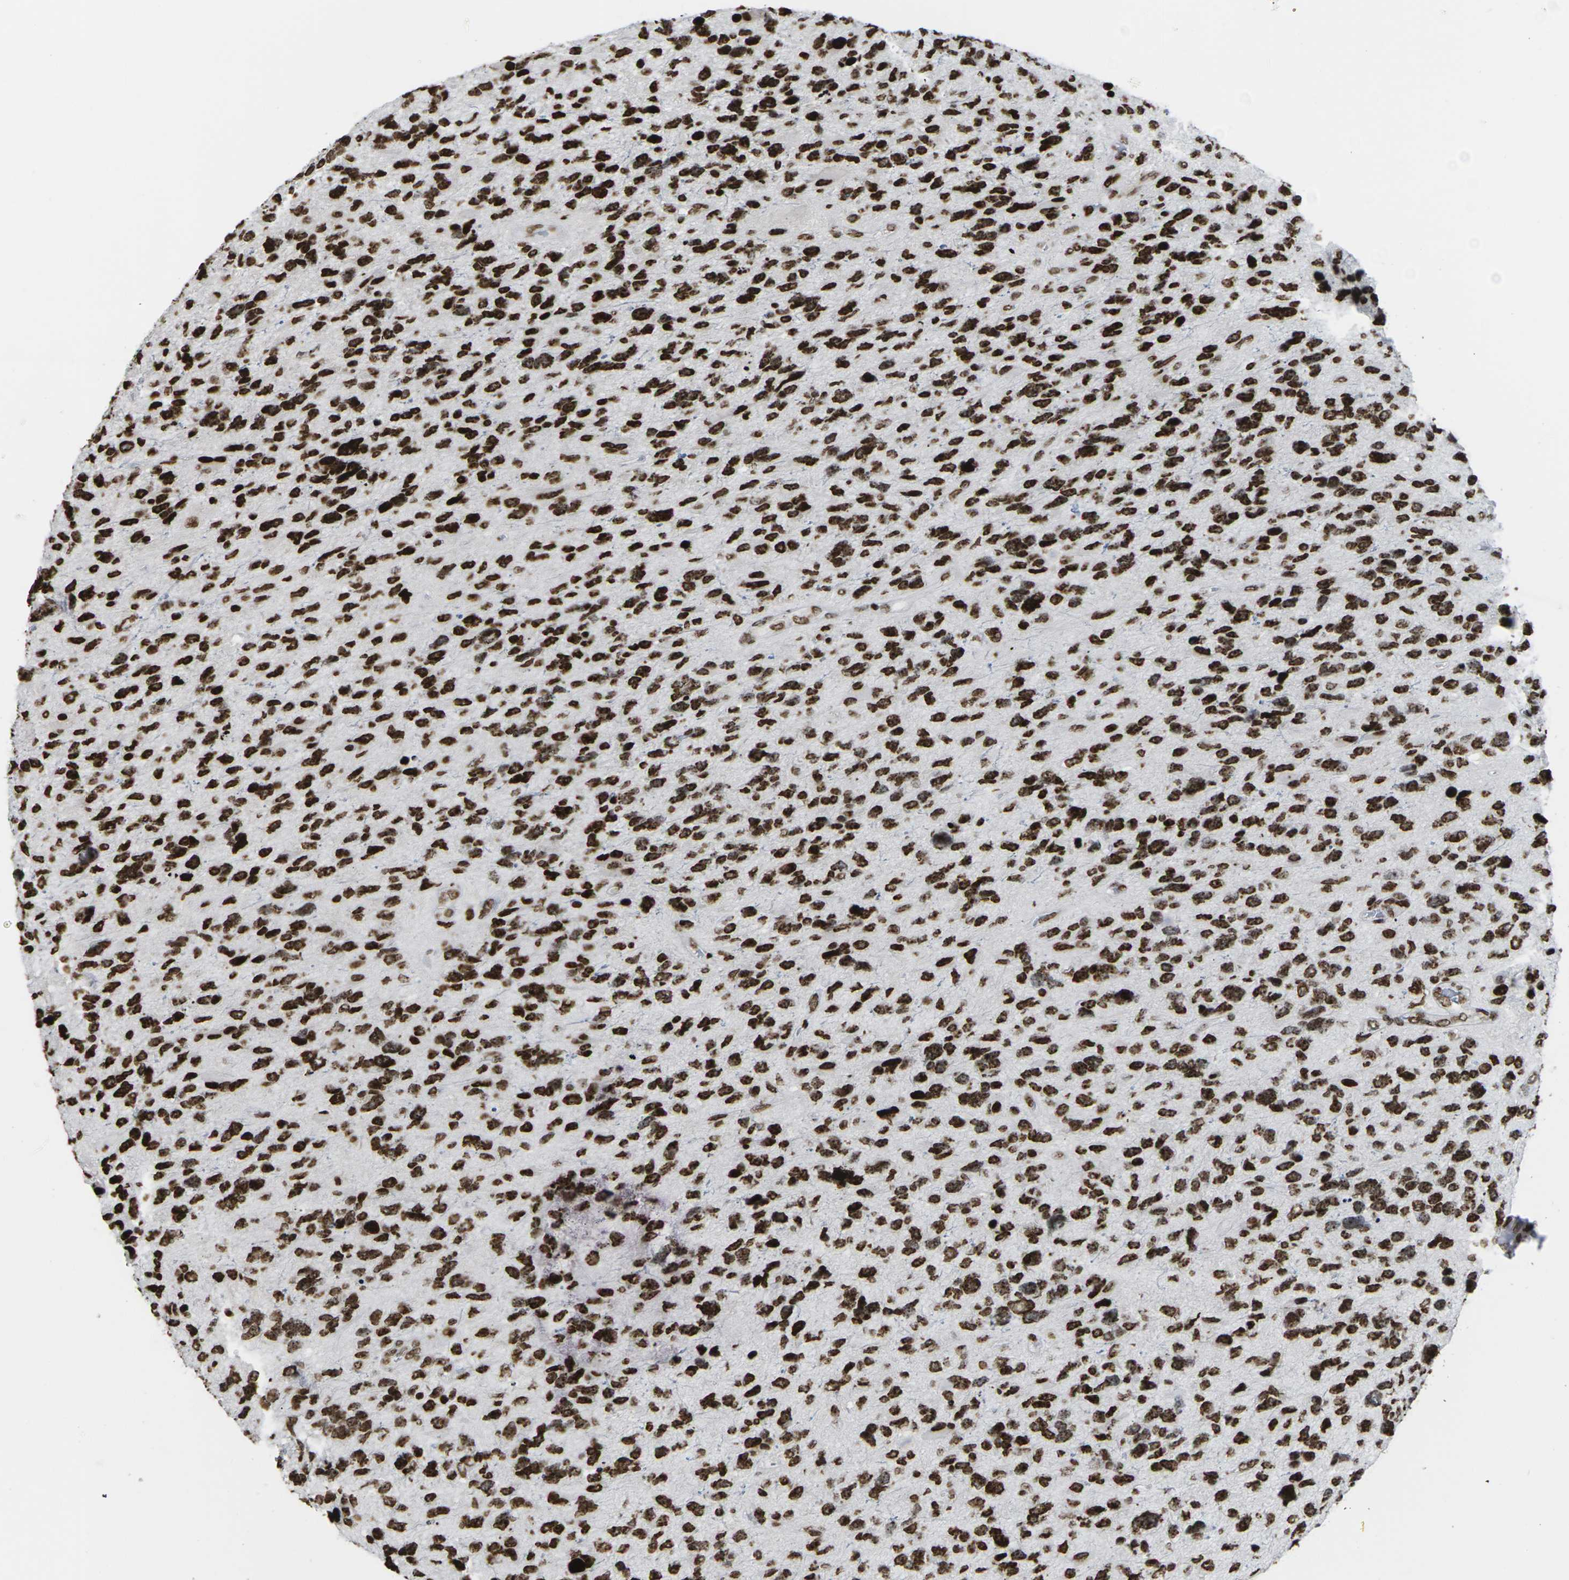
{"staining": {"intensity": "strong", "quantity": ">75%", "location": "nuclear"}, "tissue": "glioma", "cell_type": "Tumor cells", "image_type": "cancer", "snomed": [{"axis": "morphology", "description": "Glioma, malignant, High grade"}, {"axis": "topography", "description": "Brain"}], "caption": "This histopathology image exhibits glioma stained with immunohistochemistry (IHC) to label a protein in brown. The nuclear of tumor cells show strong positivity for the protein. Nuclei are counter-stained blue.", "gene": "H1-4", "patient": {"sex": "female", "age": 58}}